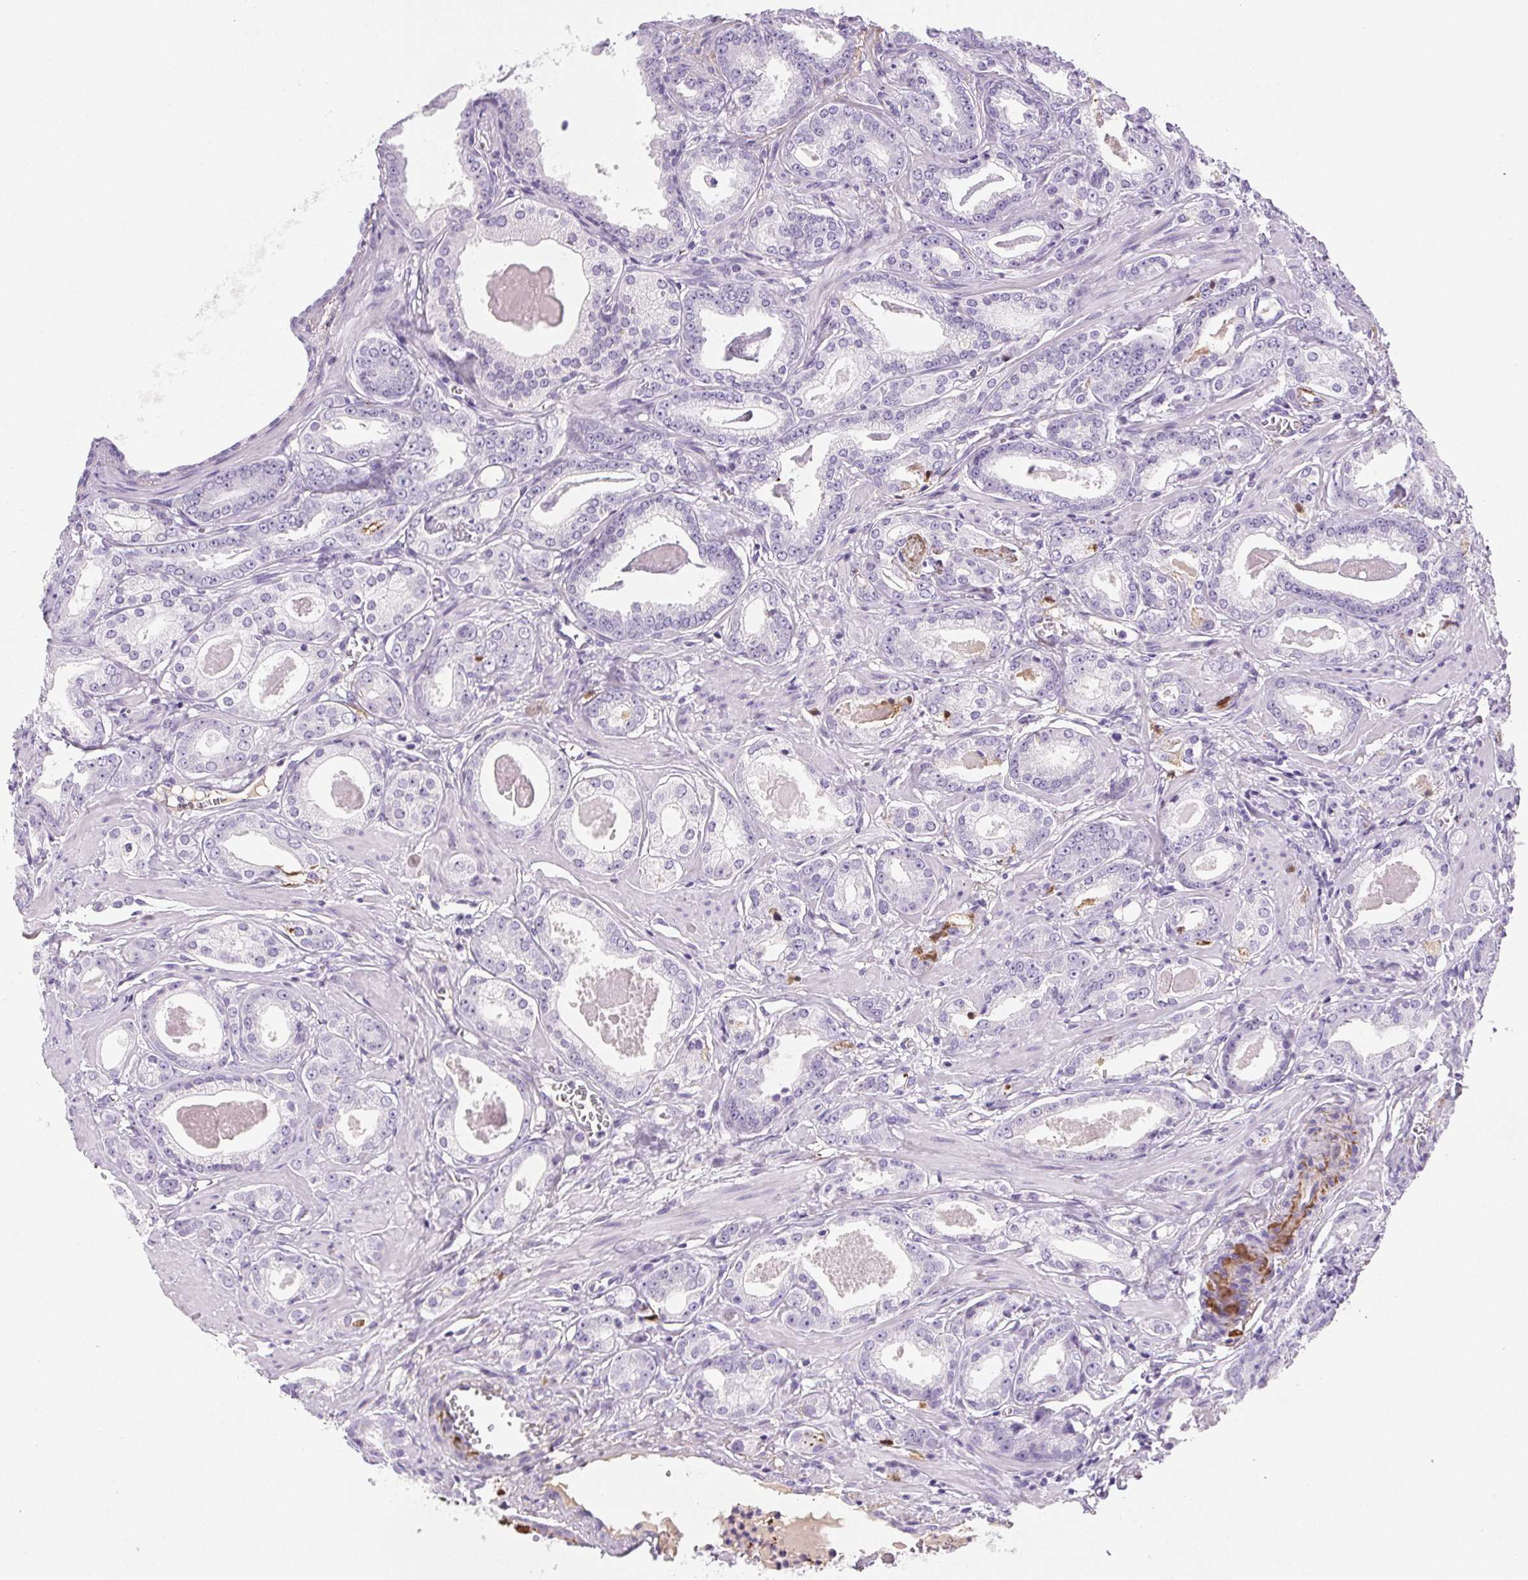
{"staining": {"intensity": "negative", "quantity": "none", "location": "none"}, "tissue": "prostate cancer", "cell_type": "Tumor cells", "image_type": "cancer", "snomed": [{"axis": "morphology", "description": "Adenocarcinoma, NOS"}, {"axis": "morphology", "description": "Adenocarcinoma, Low grade"}, {"axis": "topography", "description": "Prostate"}], "caption": "IHC photomicrograph of neoplastic tissue: human prostate cancer (adenocarcinoma) stained with DAB displays no significant protein staining in tumor cells.", "gene": "VTN", "patient": {"sex": "male", "age": 64}}